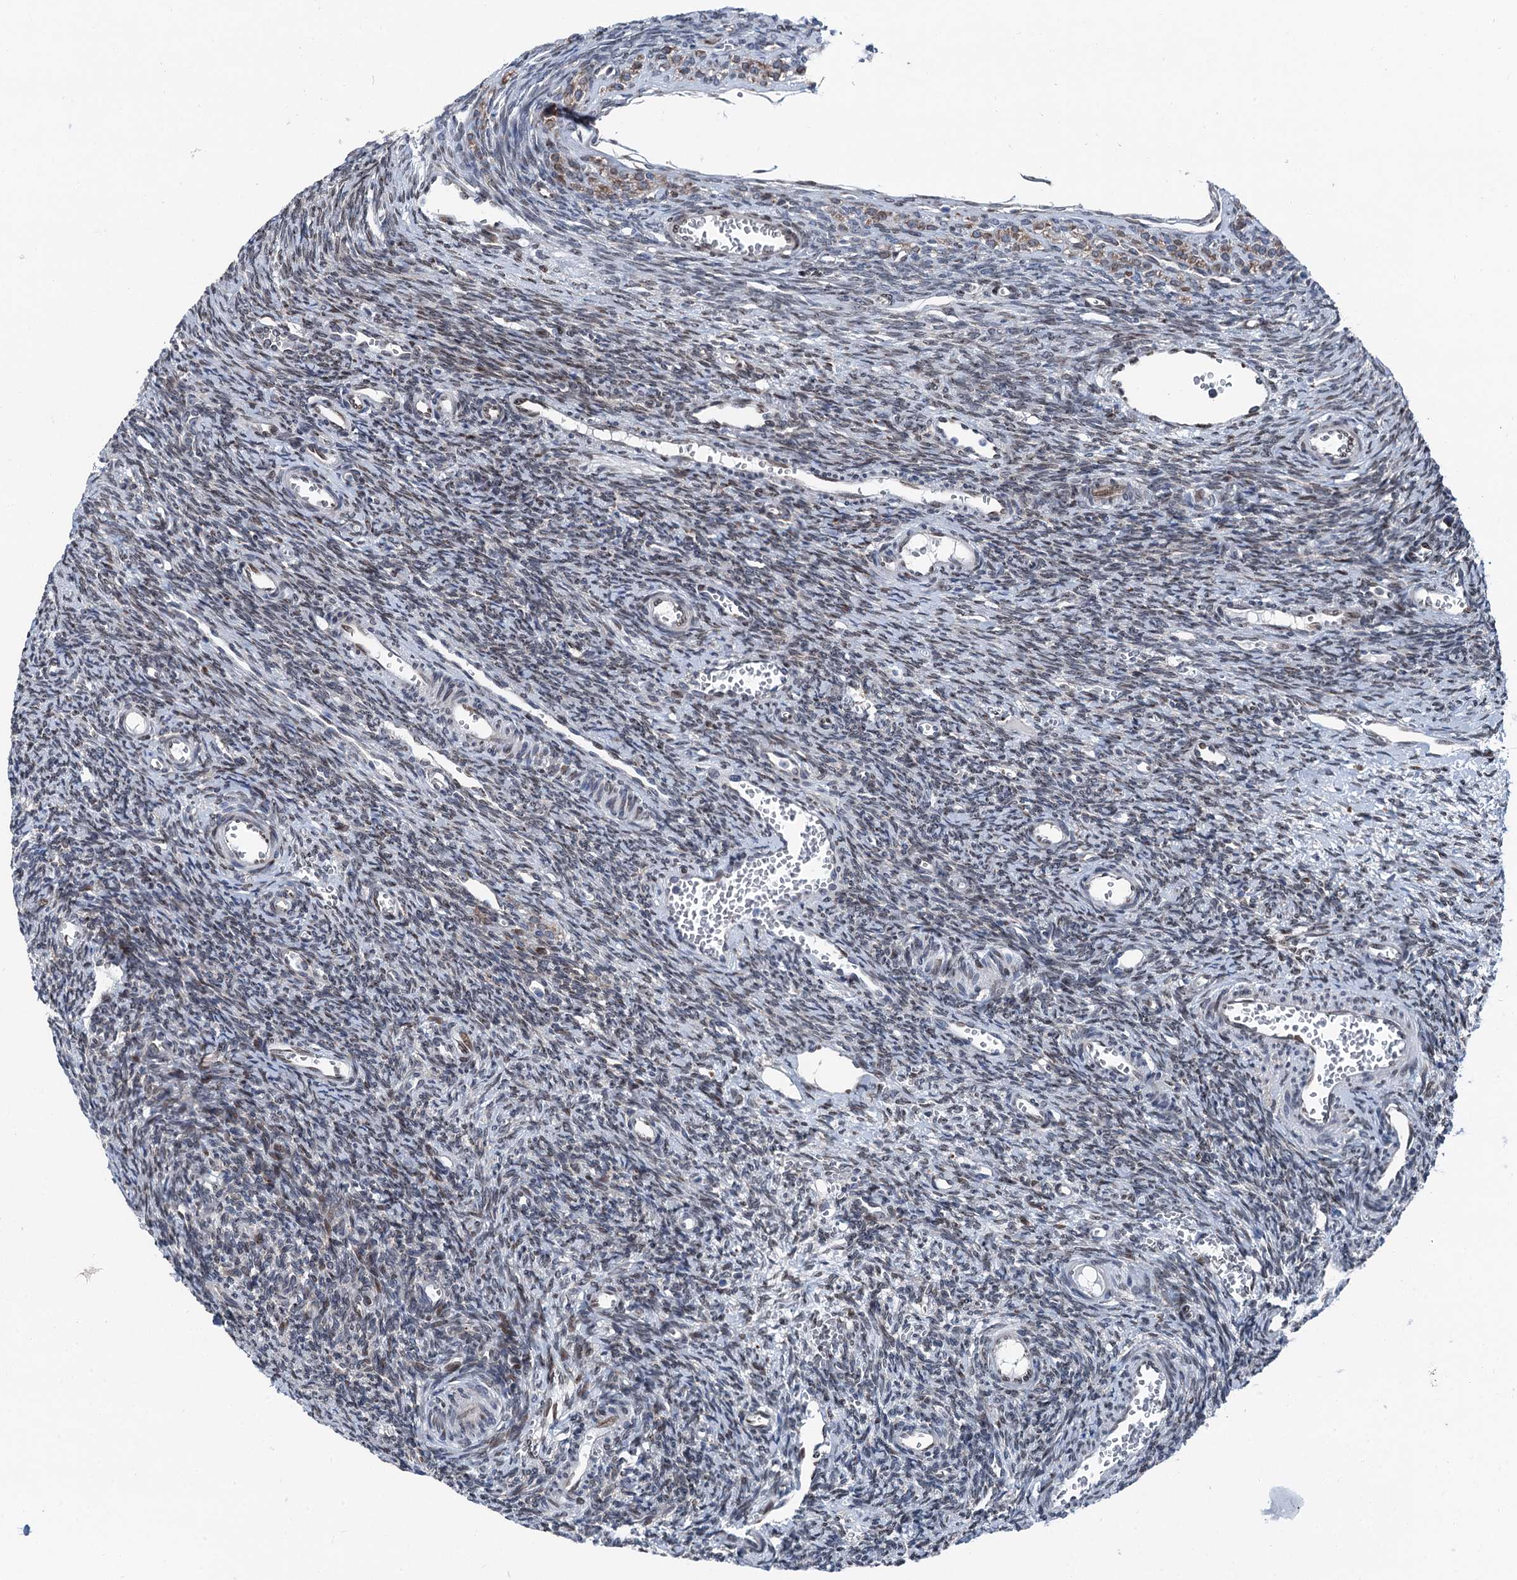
{"staining": {"intensity": "weak", "quantity": "<25%", "location": "nuclear"}, "tissue": "ovary", "cell_type": "Ovarian stroma cells", "image_type": "normal", "snomed": [{"axis": "morphology", "description": "Normal tissue, NOS"}, {"axis": "topography", "description": "Ovary"}], "caption": "This is a histopathology image of immunohistochemistry staining of unremarkable ovary, which shows no staining in ovarian stroma cells.", "gene": "MRPL14", "patient": {"sex": "female", "age": 39}}